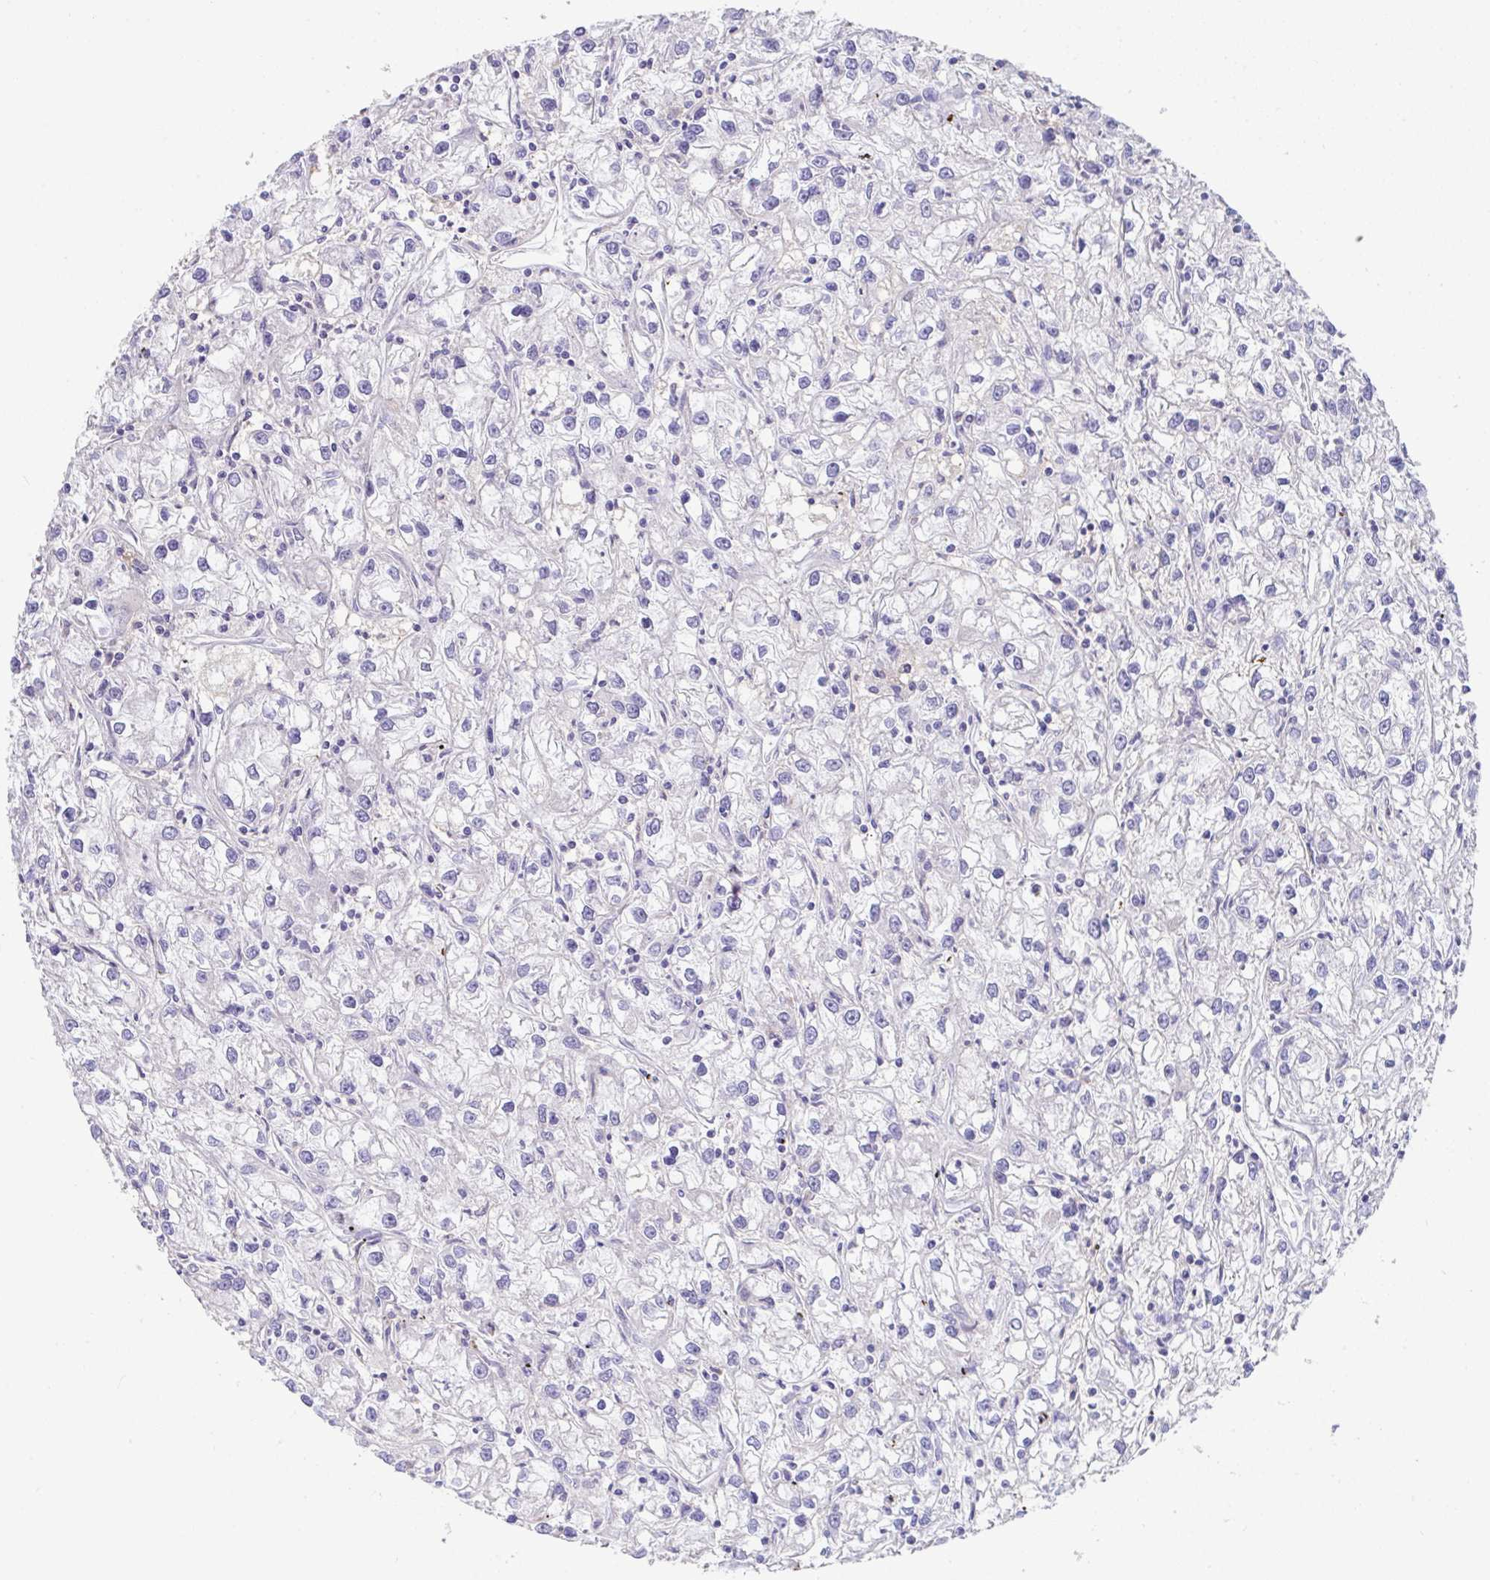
{"staining": {"intensity": "negative", "quantity": "none", "location": "none"}, "tissue": "renal cancer", "cell_type": "Tumor cells", "image_type": "cancer", "snomed": [{"axis": "morphology", "description": "Adenocarcinoma, NOS"}, {"axis": "topography", "description": "Kidney"}], "caption": "Photomicrograph shows no significant protein staining in tumor cells of renal cancer.", "gene": "DOK7", "patient": {"sex": "female", "age": 59}}